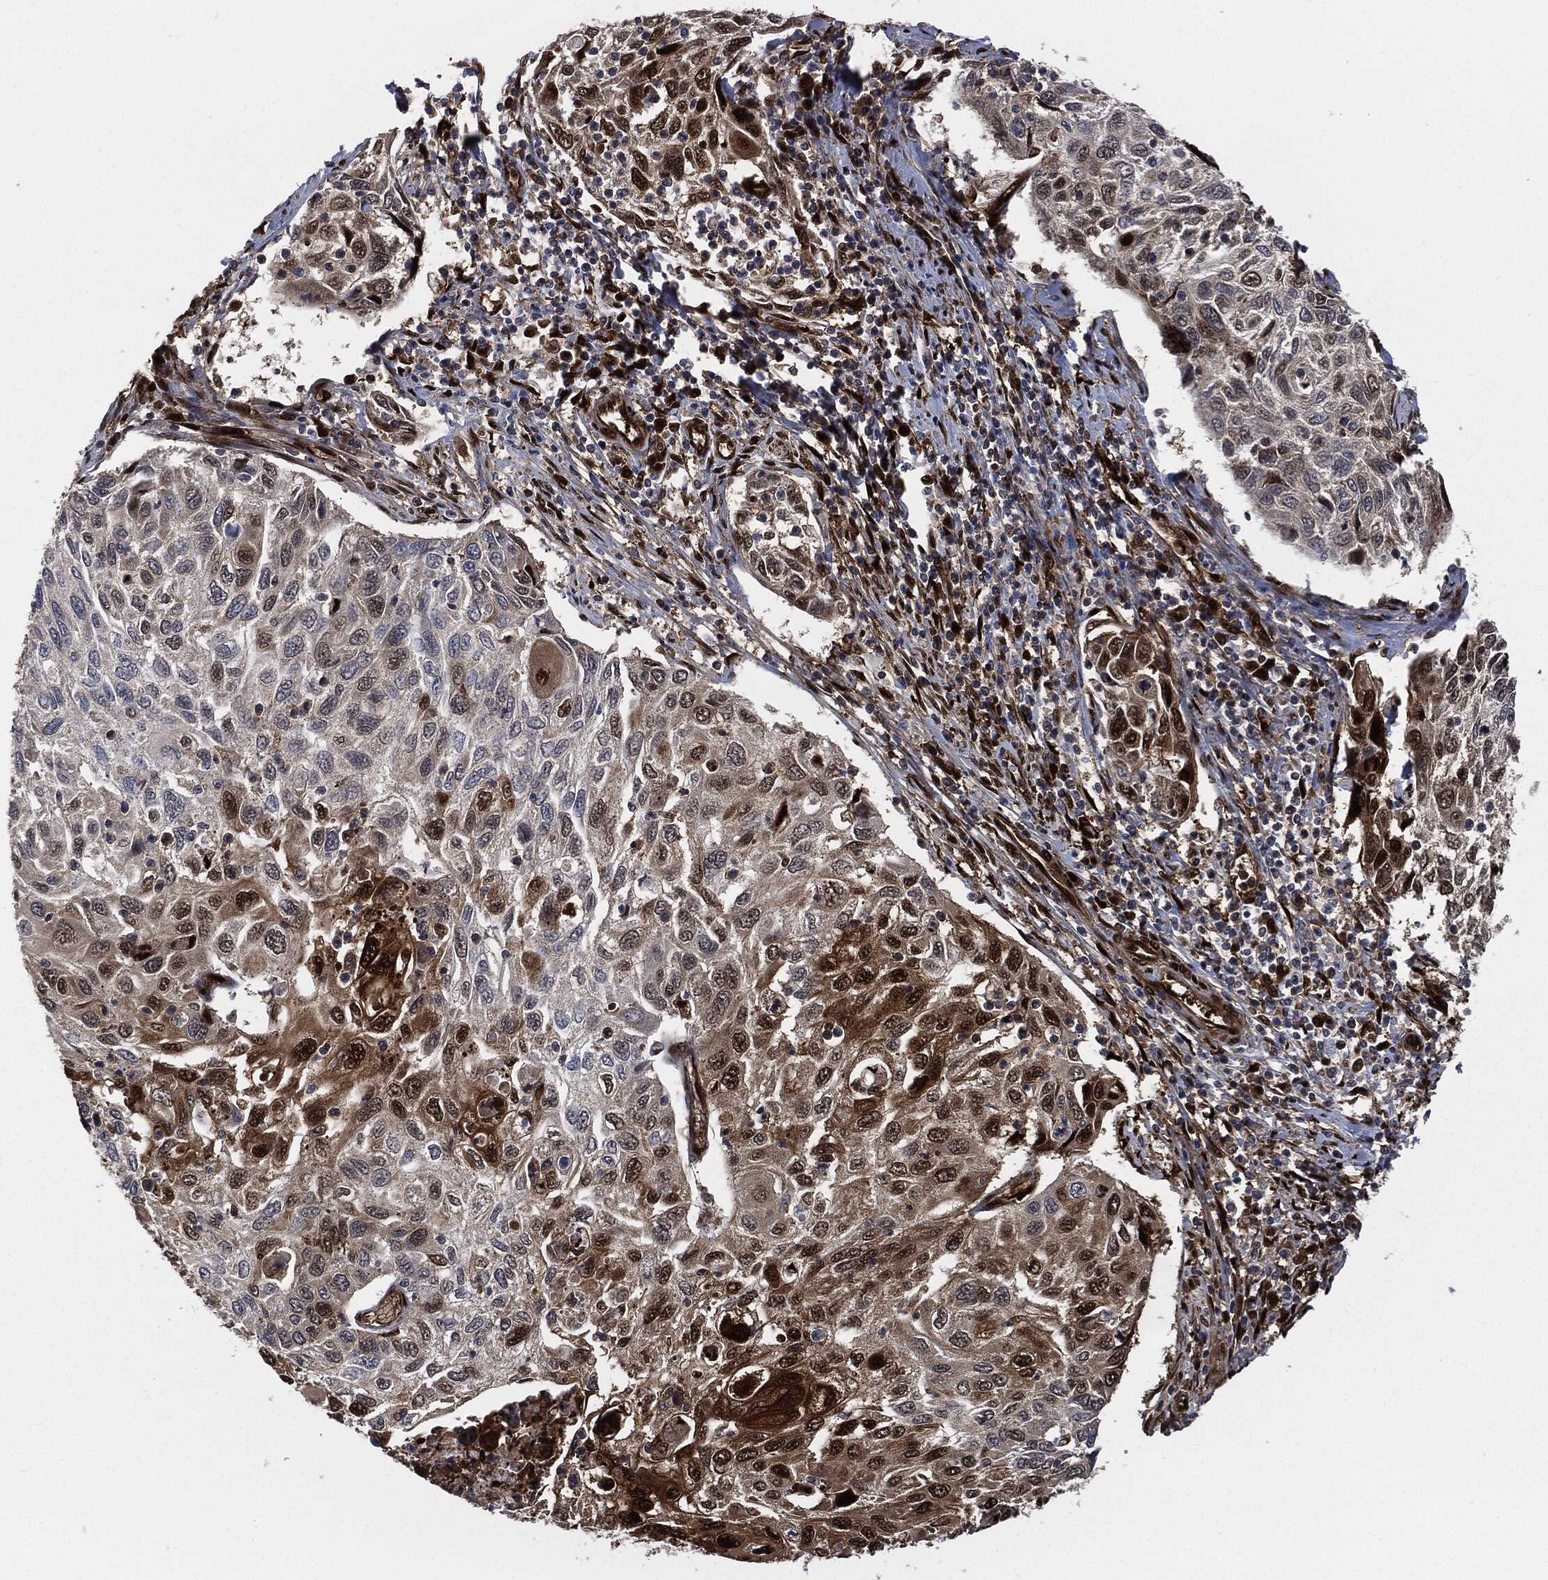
{"staining": {"intensity": "strong", "quantity": "<25%", "location": "nuclear"}, "tissue": "cervical cancer", "cell_type": "Tumor cells", "image_type": "cancer", "snomed": [{"axis": "morphology", "description": "Squamous cell carcinoma, NOS"}, {"axis": "topography", "description": "Cervix"}], "caption": "Protein staining displays strong nuclear staining in approximately <25% of tumor cells in squamous cell carcinoma (cervical).", "gene": "DCTN1", "patient": {"sex": "female", "age": 70}}